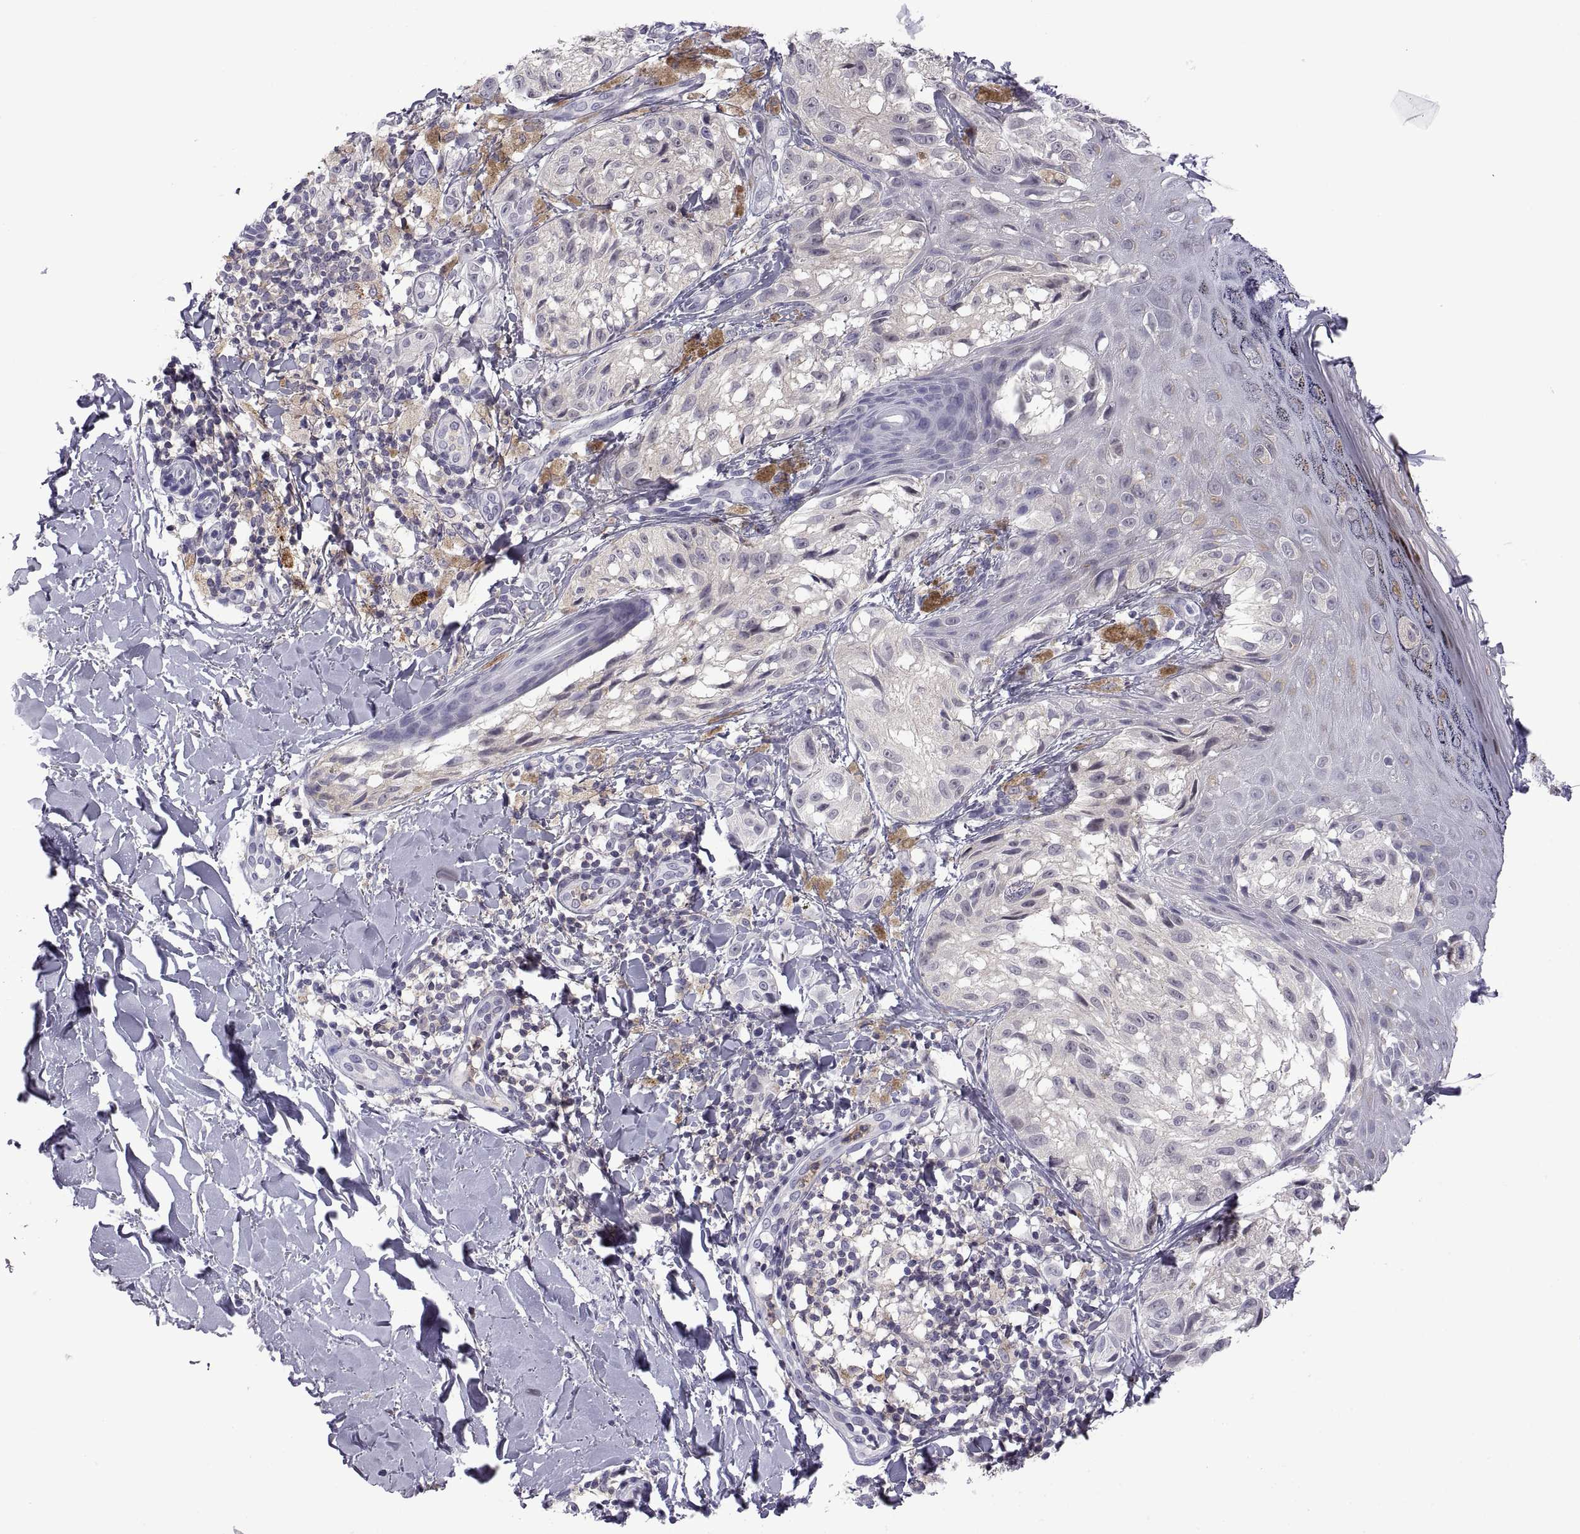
{"staining": {"intensity": "negative", "quantity": "none", "location": "none"}, "tissue": "melanoma", "cell_type": "Tumor cells", "image_type": "cancer", "snomed": [{"axis": "morphology", "description": "Malignant melanoma, NOS"}, {"axis": "topography", "description": "Skin"}], "caption": "High power microscopy image of an immunohistochemistry micrograph of malignant melanoma, revealing no significant positivity in tumor cells. Brightfield microscopy of immunohistochemistry (IHC) stained with DAB (brown) and hematoxylin (blue), captured at high magnification.", "gene": "RGS19", "patient": {"sex": "male", "age": 36}}